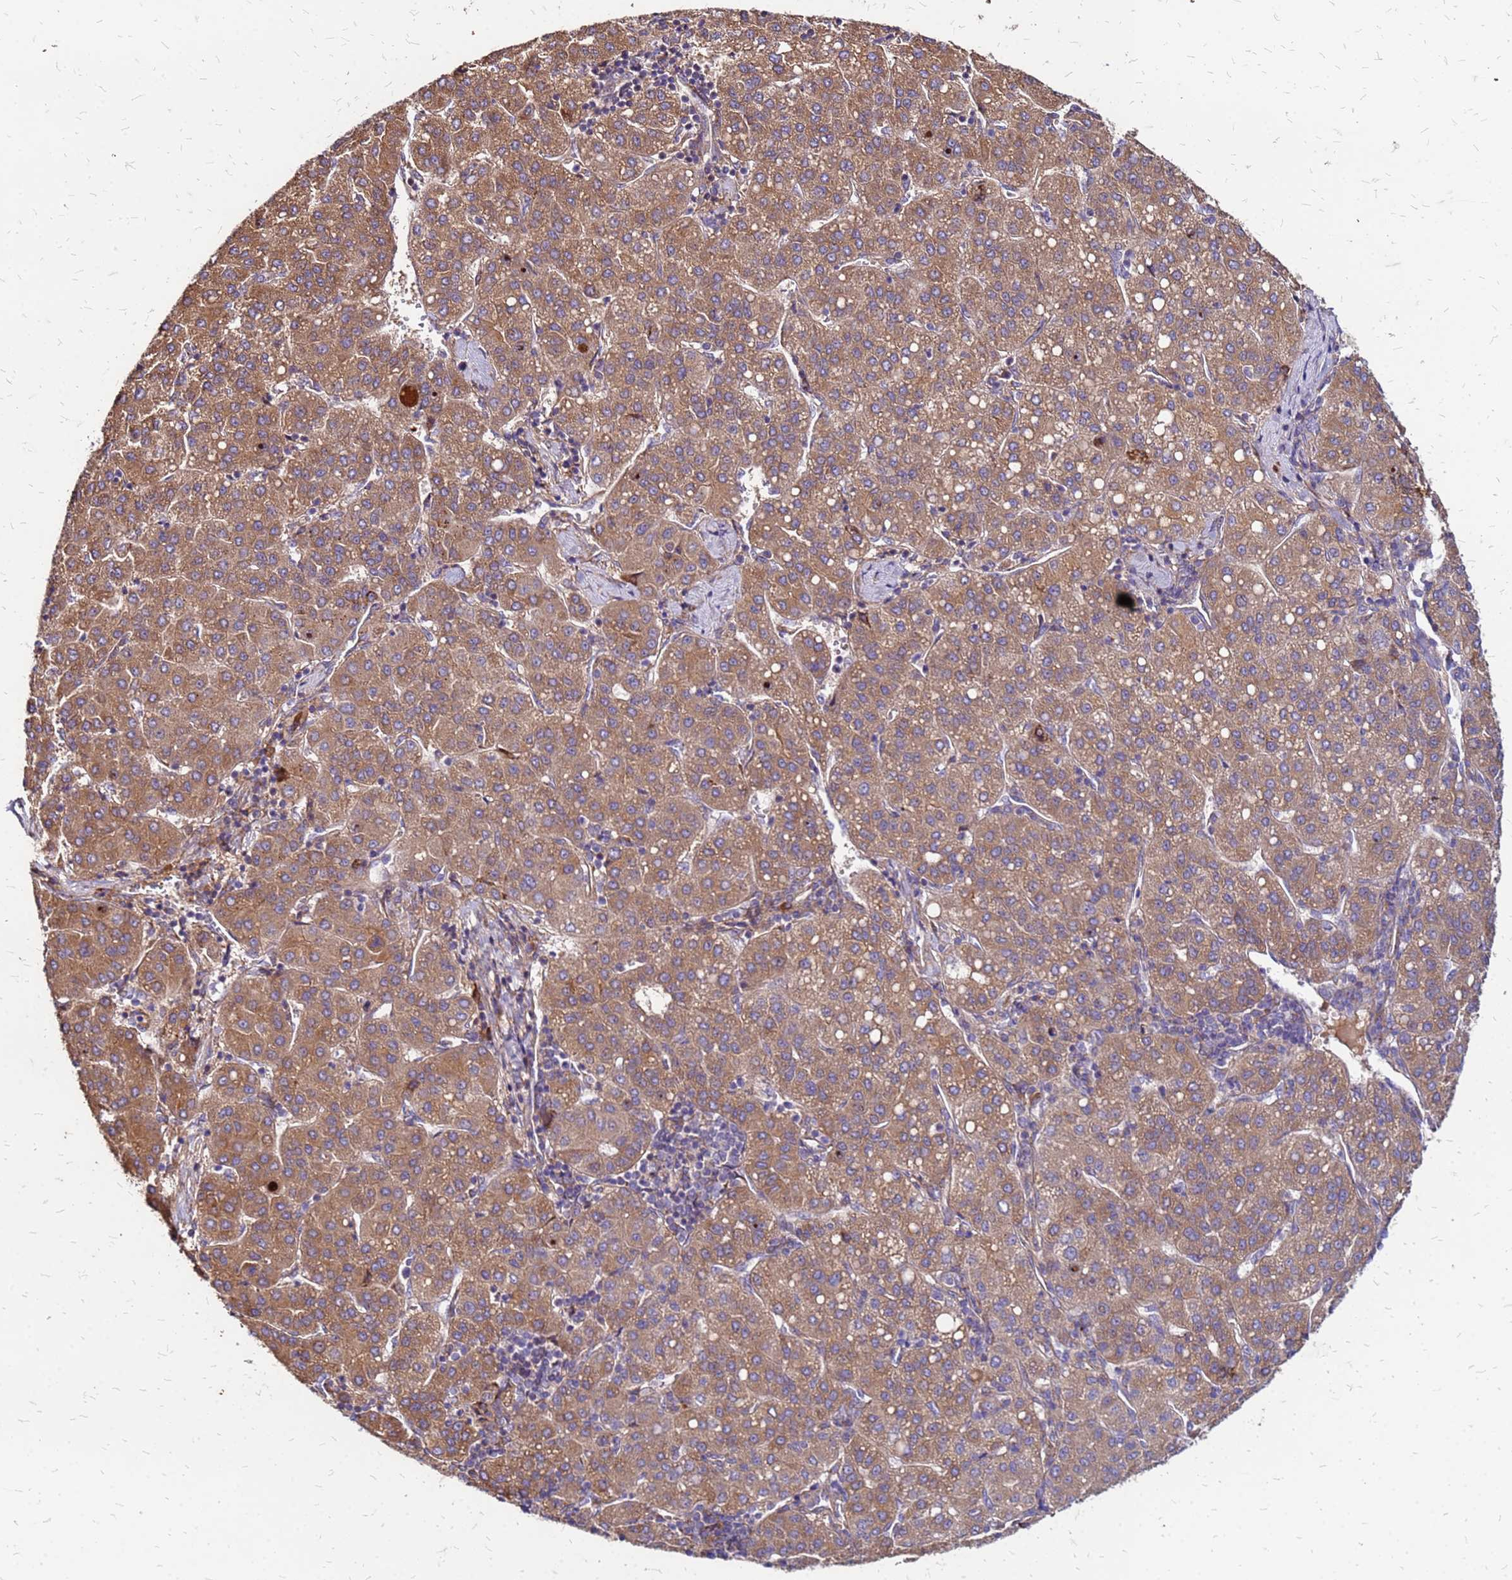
{"staining": {"intensity": "moderate", "quantity": ">75%", "location": "cytoplasmic/membranous"}, "tissue": "liver cancer", "cell_type": "Tumor cells", "image_type": "cancer", "snomed": [{"axis": "morphology", "description": "Carcinoma, Hepatocellular, NOS"}, {"axis": "topography", "description": "Liver"}], "caption": "High-power microscopy captured an immunohistochemistry (IHC) image of liver cancer, revealing moderate cytoplasmic/membranous staining in about >75% of tumor cells.", "gene": "VMO1", "patient": {"sex": "male", "age": 65}}